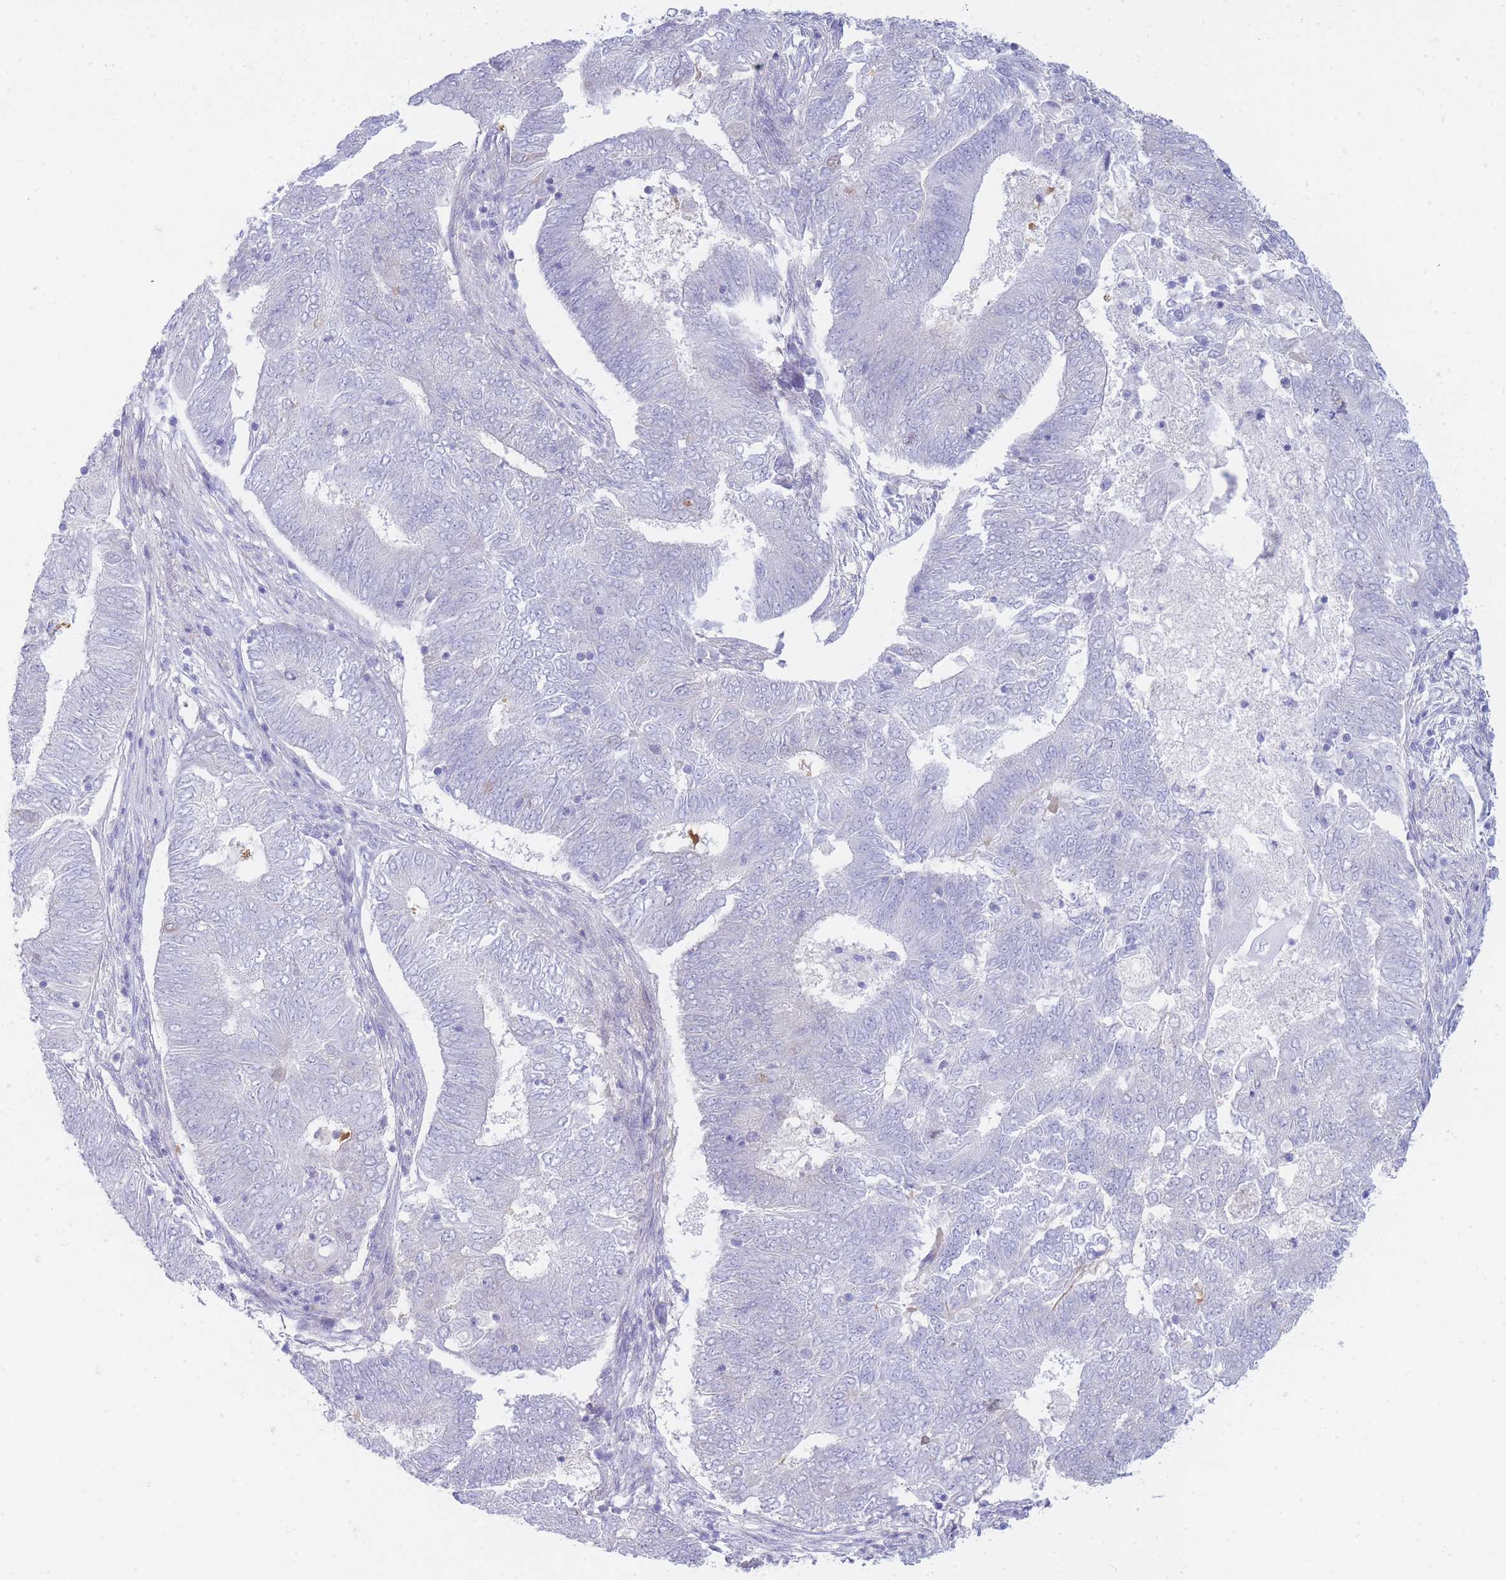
{"staining": {"intensity": "negative", "quantity": "none", "location": "none"}, "tissue": "endometrial cancer", "cell_type": "Tumor cells", "image_type": "cancer", "snomed": [{"axis": "morphology", "description": "Adenocarcinoma, NOS"}, {"axis": "topography", "description": "Endometrium"}], "caption": "DAB (3,3'-diaminobenzidine) immunohistochemical staining of endometrial cancer reveals no significant expression in tumor cells. The staining is performed using DAB (3,3'-diaminobenzidine) brown chromogen with nuclei counter-stained in using hematoxylin.", "gene": "SUGT1", "patient": {"sex": "female", "age": 62}}